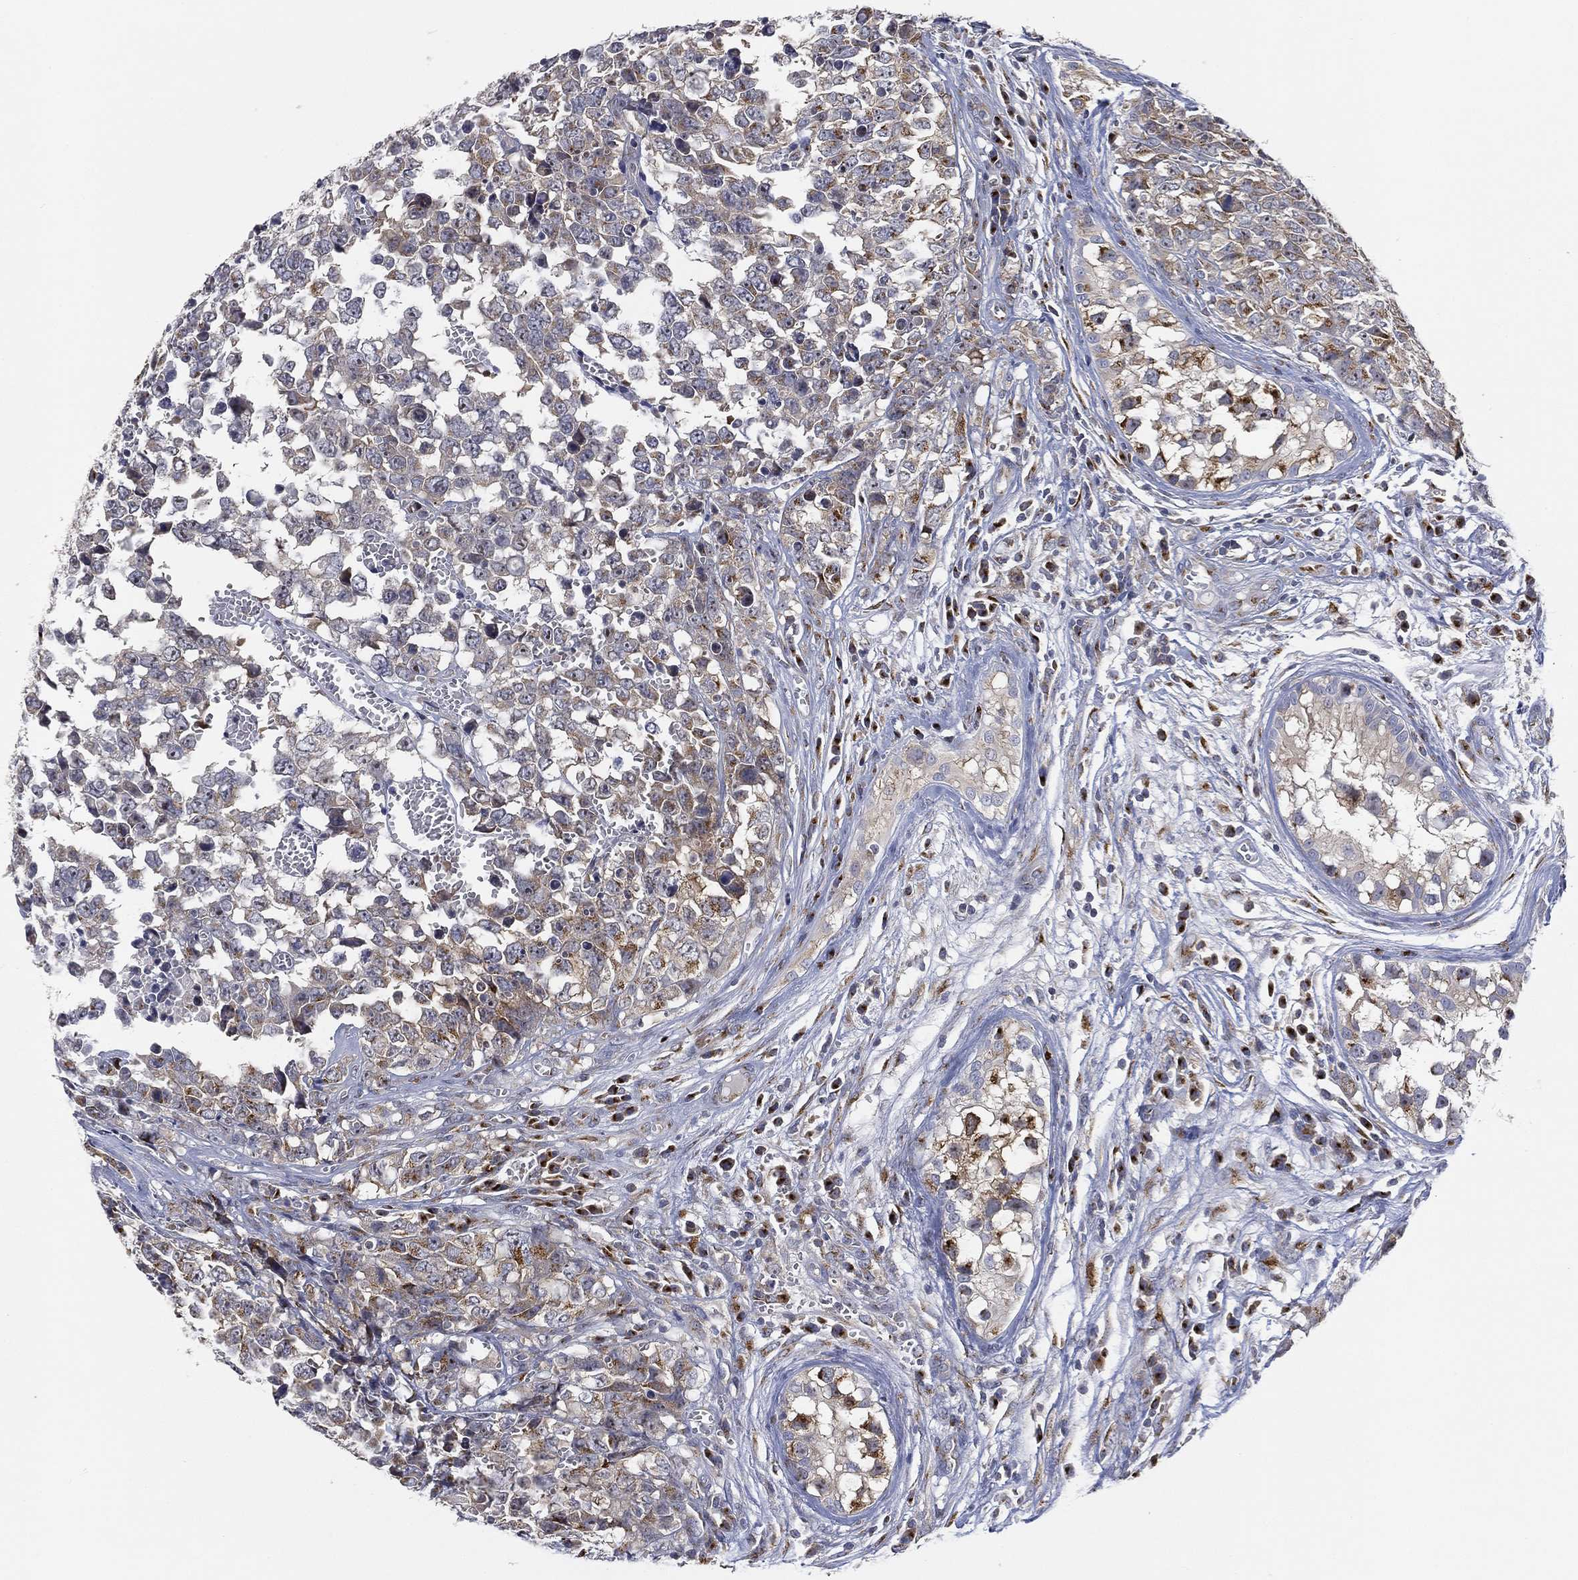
{"staining": {"intensity": "weak", "quantity": "25%-75%", "location": "cytoplasmic/membranous"}, "tissue": "testis cancer", "cell_type": "Tumor cells", "image_type": "cancer", "snomed": [{"axis": "morphology", "description": "Carcinoma, Embryonal, NOS"}, {"axis": "topography", "description": "Testis"}], "caption": "Testis cancer stained with IHC reveals weak cytoplasmic/membranous staining in approximately 25%-75% of tumor cells. The staining was performed using DAB, with brown indicating positive protein expression. Nuclei are stained blue with hematoxylin.", "gene": "TICAM1", "patient": {"sex": "male", "age": 23}}